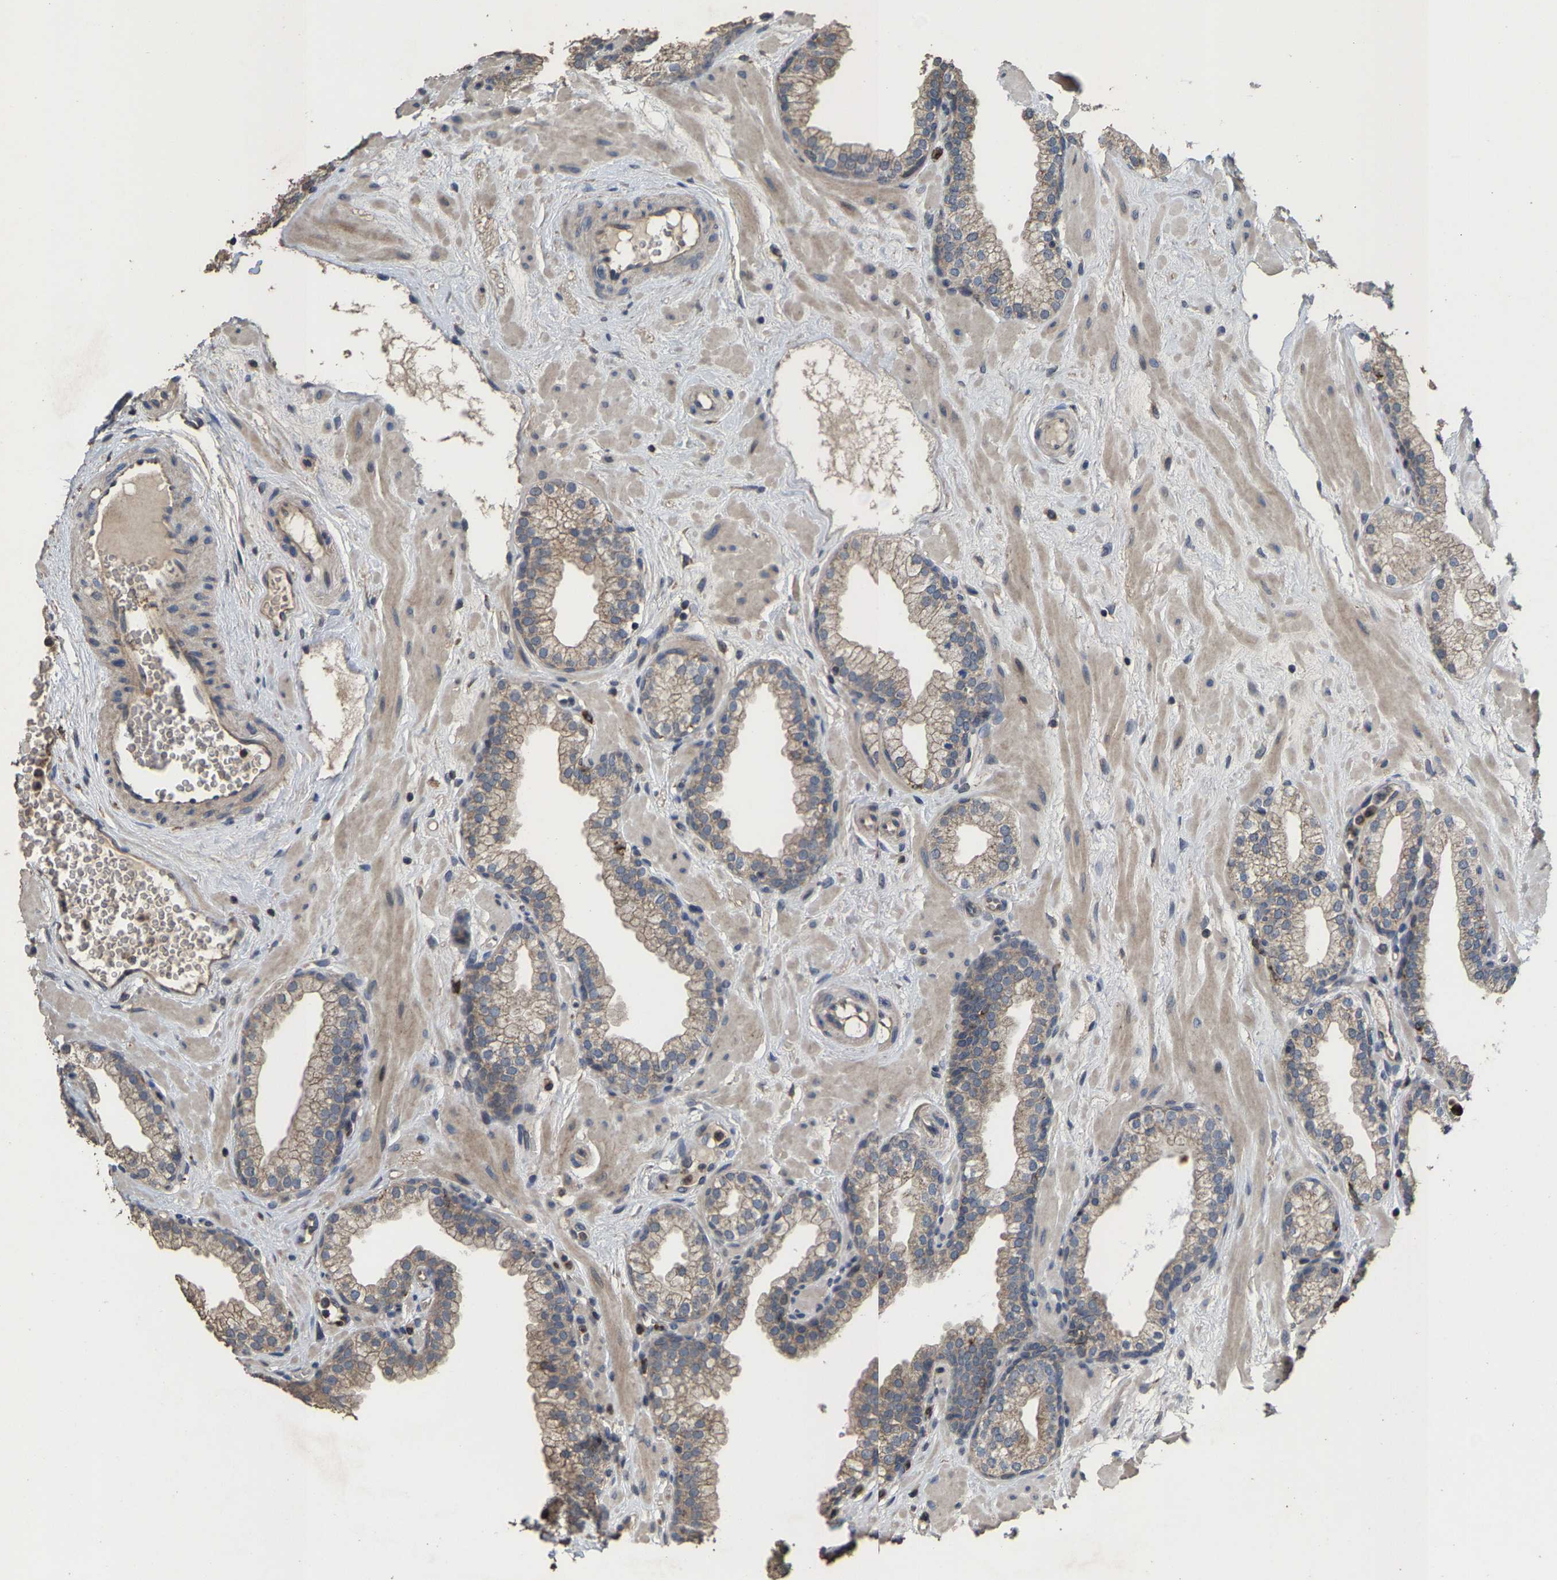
{"staining": {"intensity": "weak", "quantity": ">75%", "location": "cytoplasmic/membranous"}, "tissue": "prostate", "cell_type": "Glandular cells", "image_type": "normal", "snomed": [{"axis": "morphology", "description": "Normal tissue, NOS"}, {"axis": "morphology", "description": "Urothelial carcinoma, Low grade"}, {"axis": "topography", "description": "Urinary bladder"}, {"axis": "topography", "description": "Prostate"}], "caption": "Brown immunohistochemical staining in unremarkable human prostate reveals weak cytoplasmic/membranous positivity in approximately >75% of glandular cells.", "gene": "TDRKH", "patient": {"sex": "male", "age": 60}}